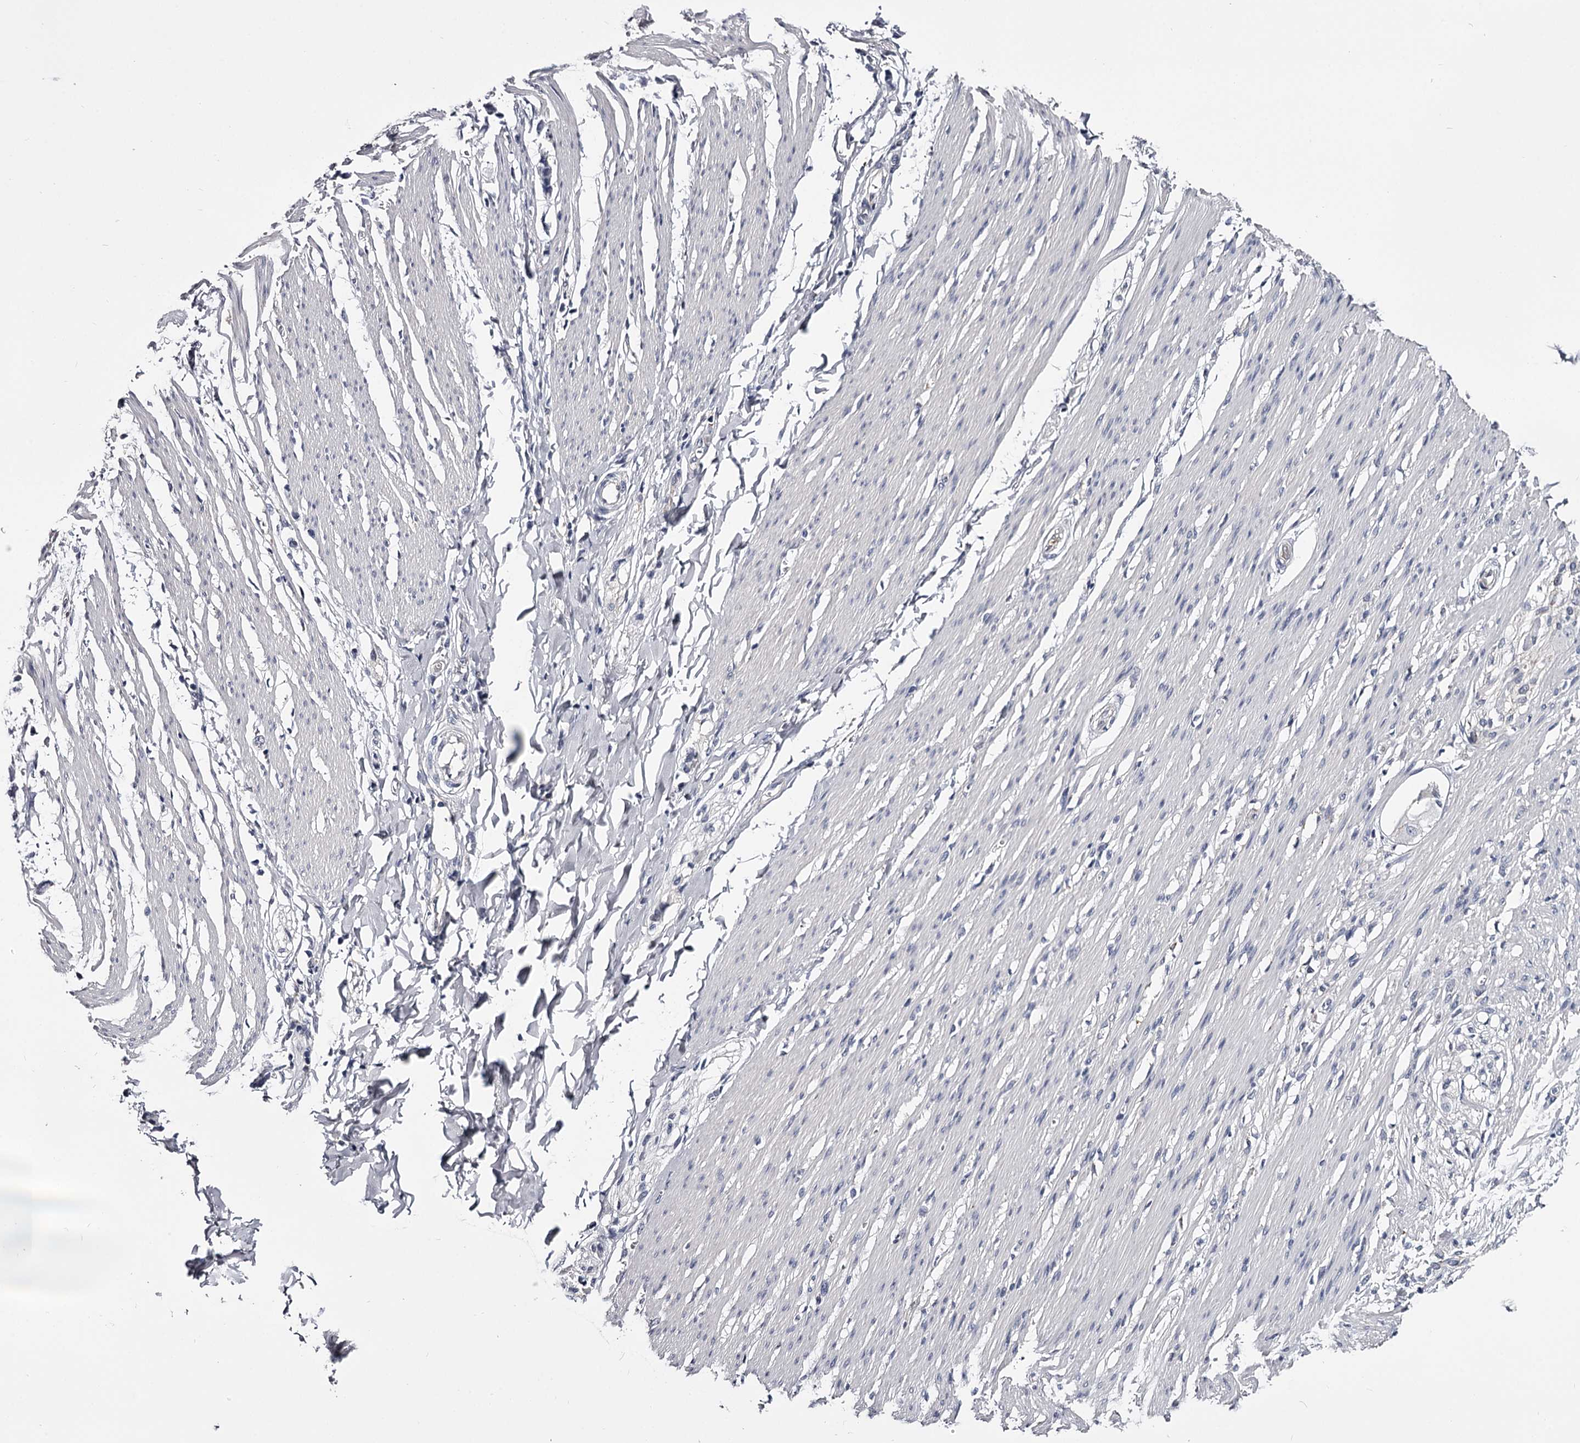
{"staining": {"intensity": "negative", "quantity": "none", "location": "none"}, "tissue": "smooth muscle", "cell_type": "Smooth muscle cells", "image_type": "normal", "snomed": [{"axis": "morphology", "description": "Normal tissue, NOS"}, {"axis": "morphology", "description": "Adenocarcinoma, NOS"}, {"axis": "topography", "description": "Colon"}, {"axis": "topography", "description": "Peripheral nerve tissue"}], "caption": "IHC image of benign smooth muscle stained for a protein (brown), which exhibits no positivity in smooth muscle cells. (DAB (3,3'-diaminobenzidine) immunohistochemistry with hematoxylin counter stain).", "gene": "GSTO1", "patient": {"sex": "male", "age": 14}}